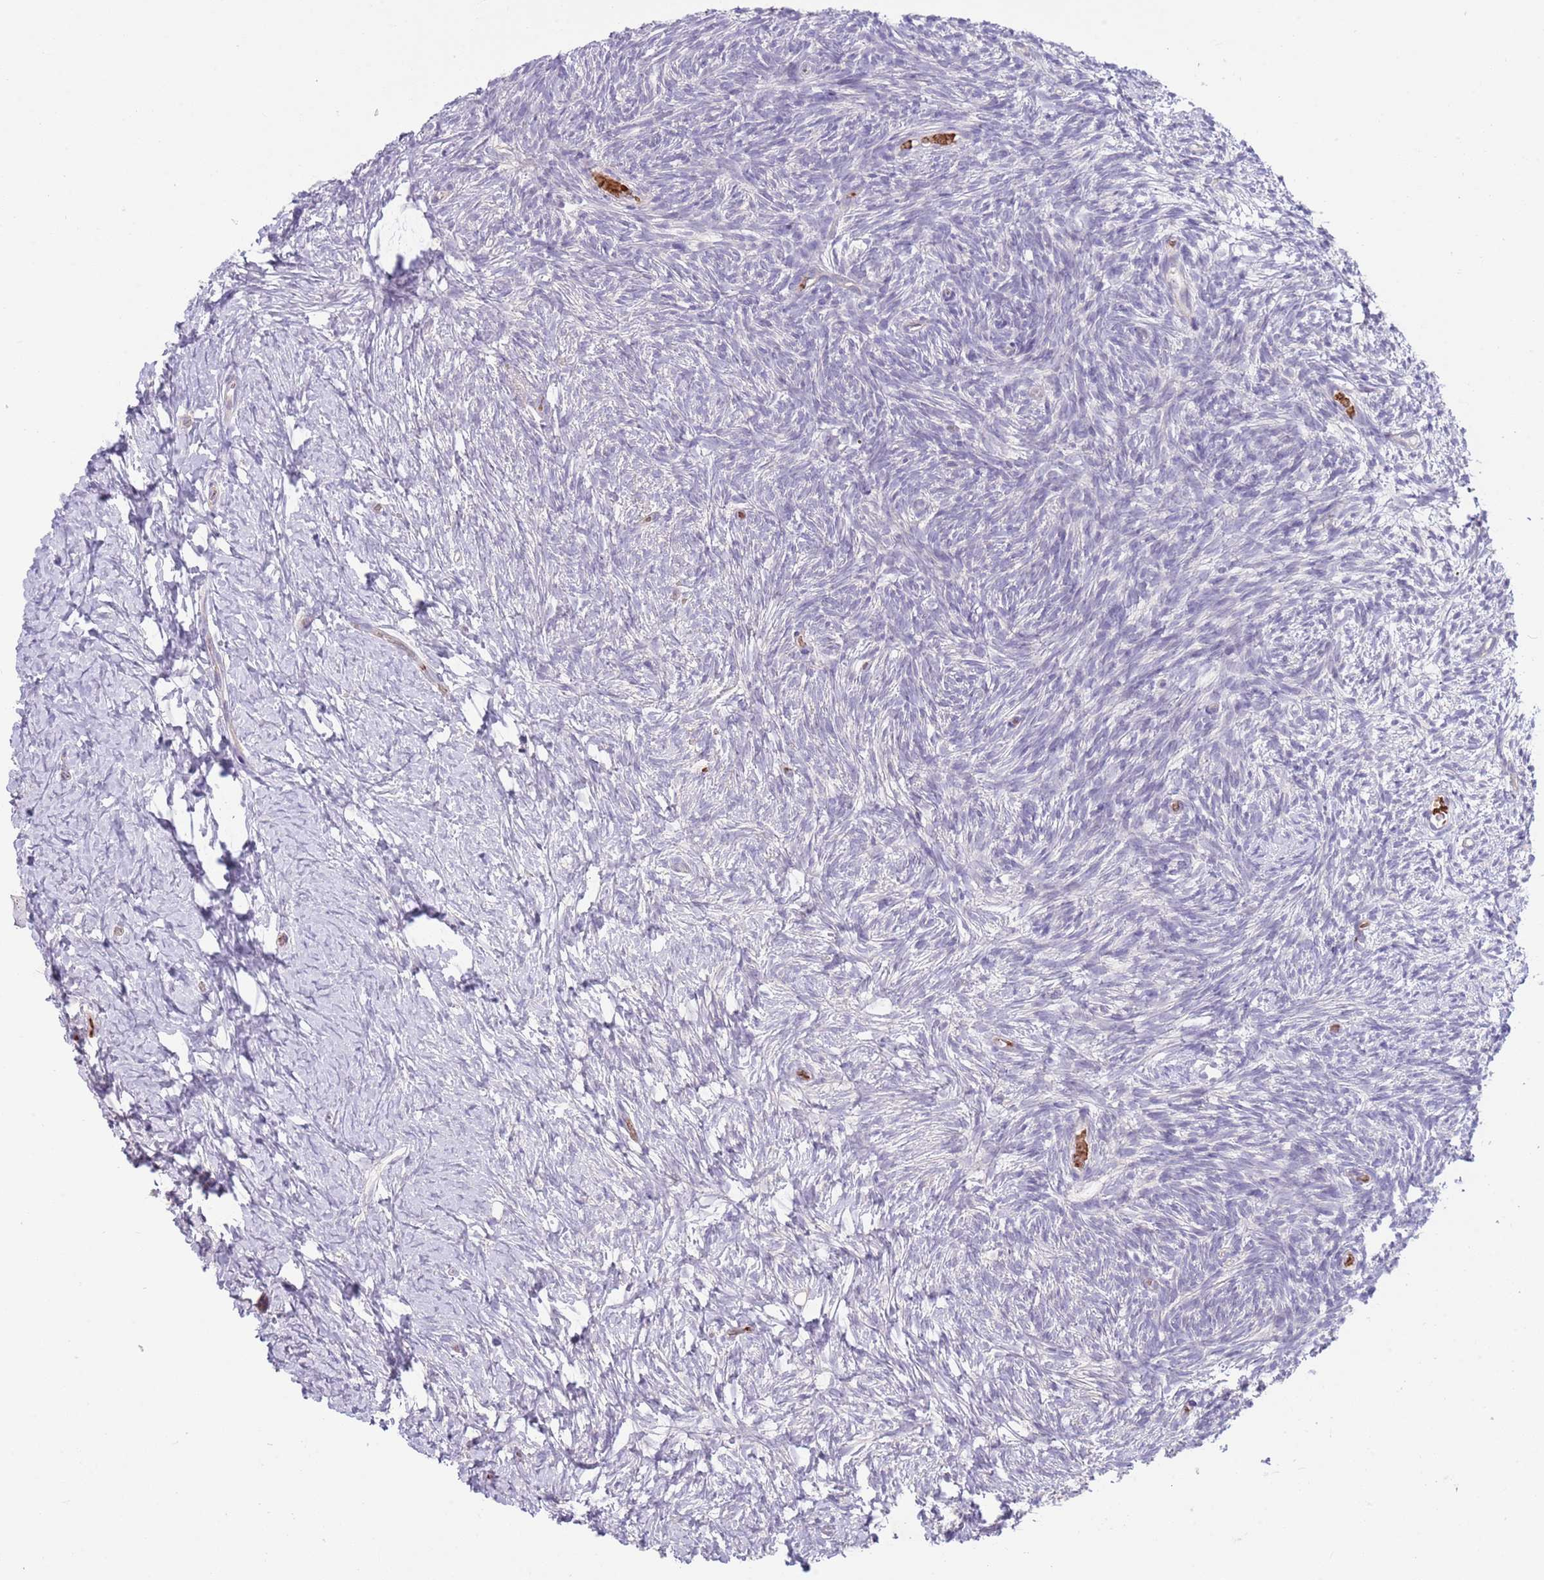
{"staining": {"intensity": "negative", "quantity": "none", "location": "none"}, "tissue": "ovary", "cell_type": "Ovarian stroma cells", "image_type": "normal", "snomed": [{"axis": "morphology", "description": "Normal tissue, NOS"}, {"axis": "topography", "description": "Ovary"}], "caption": "IHC micrograph of benign ovary: human ovary stained with DAB (3,3'-diaminobenzidine) shows no significant protein positivity in ovarian stroma cells.", "gene": "ZNF14", "patient": {"sex": "female", "age": 39}}